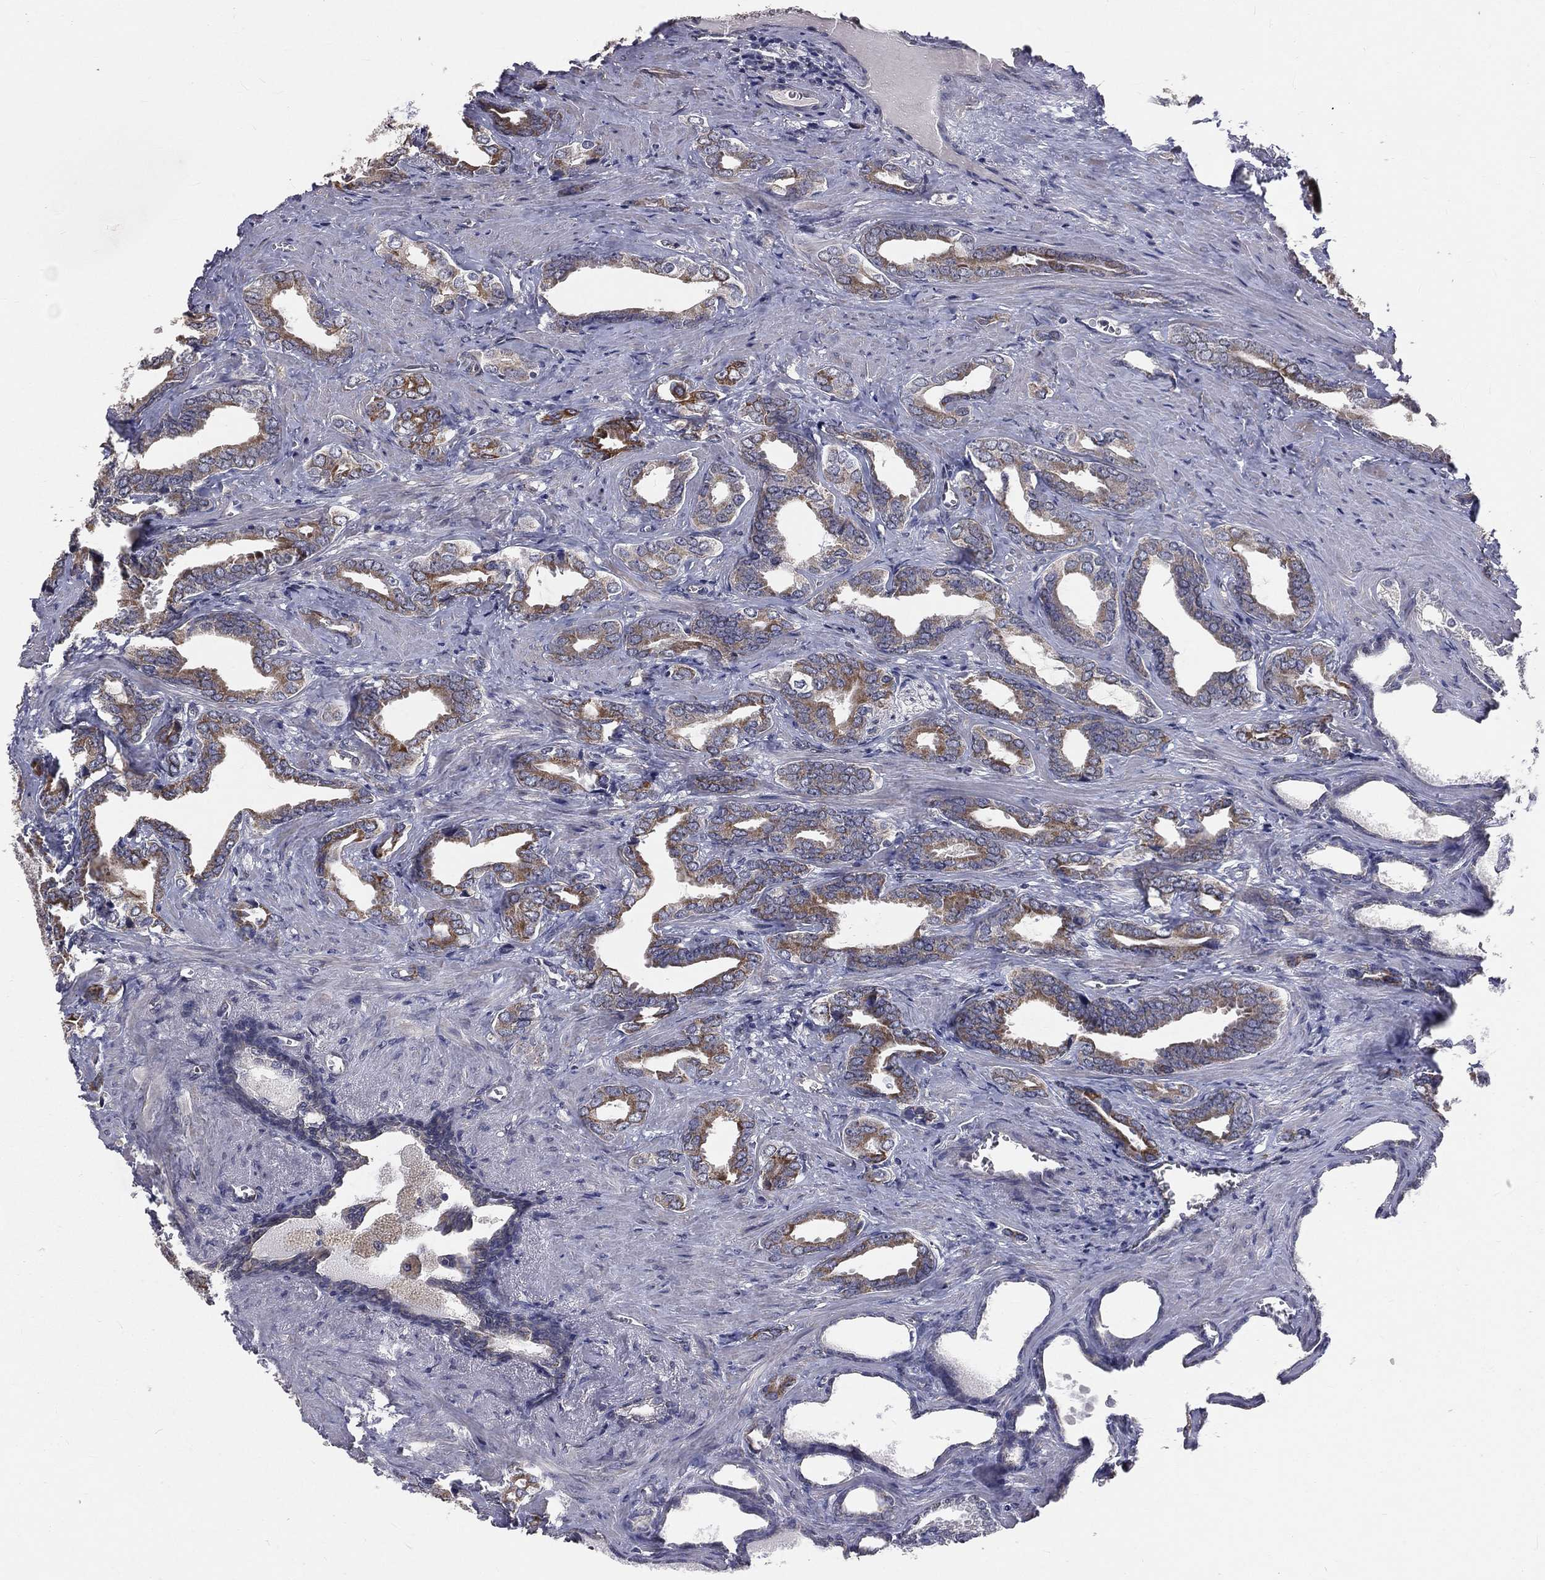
{"staining": {"intensity": "moderate", "quantity": "25%-75%", "location": "cytoplasmic/membranous"}, "tissue": "prostate cancer", "cell_type": "Tumor cells", "image_type": "cancer", "snomed": [{"axis": "morphology", "description": "Adenocarcinoma, NOS"}, {"axis": "topography", "description": "Prostate"}], "caption": "Prostate cancer (adenocarcinoma) tissue reveals moderate cytoplasmic/membranous staining in about 25%-75% of tumor cells, visualized by immunohistochemistry.", "gene": "MRPL46", "patient": {"sex": "male", "age": 66}}